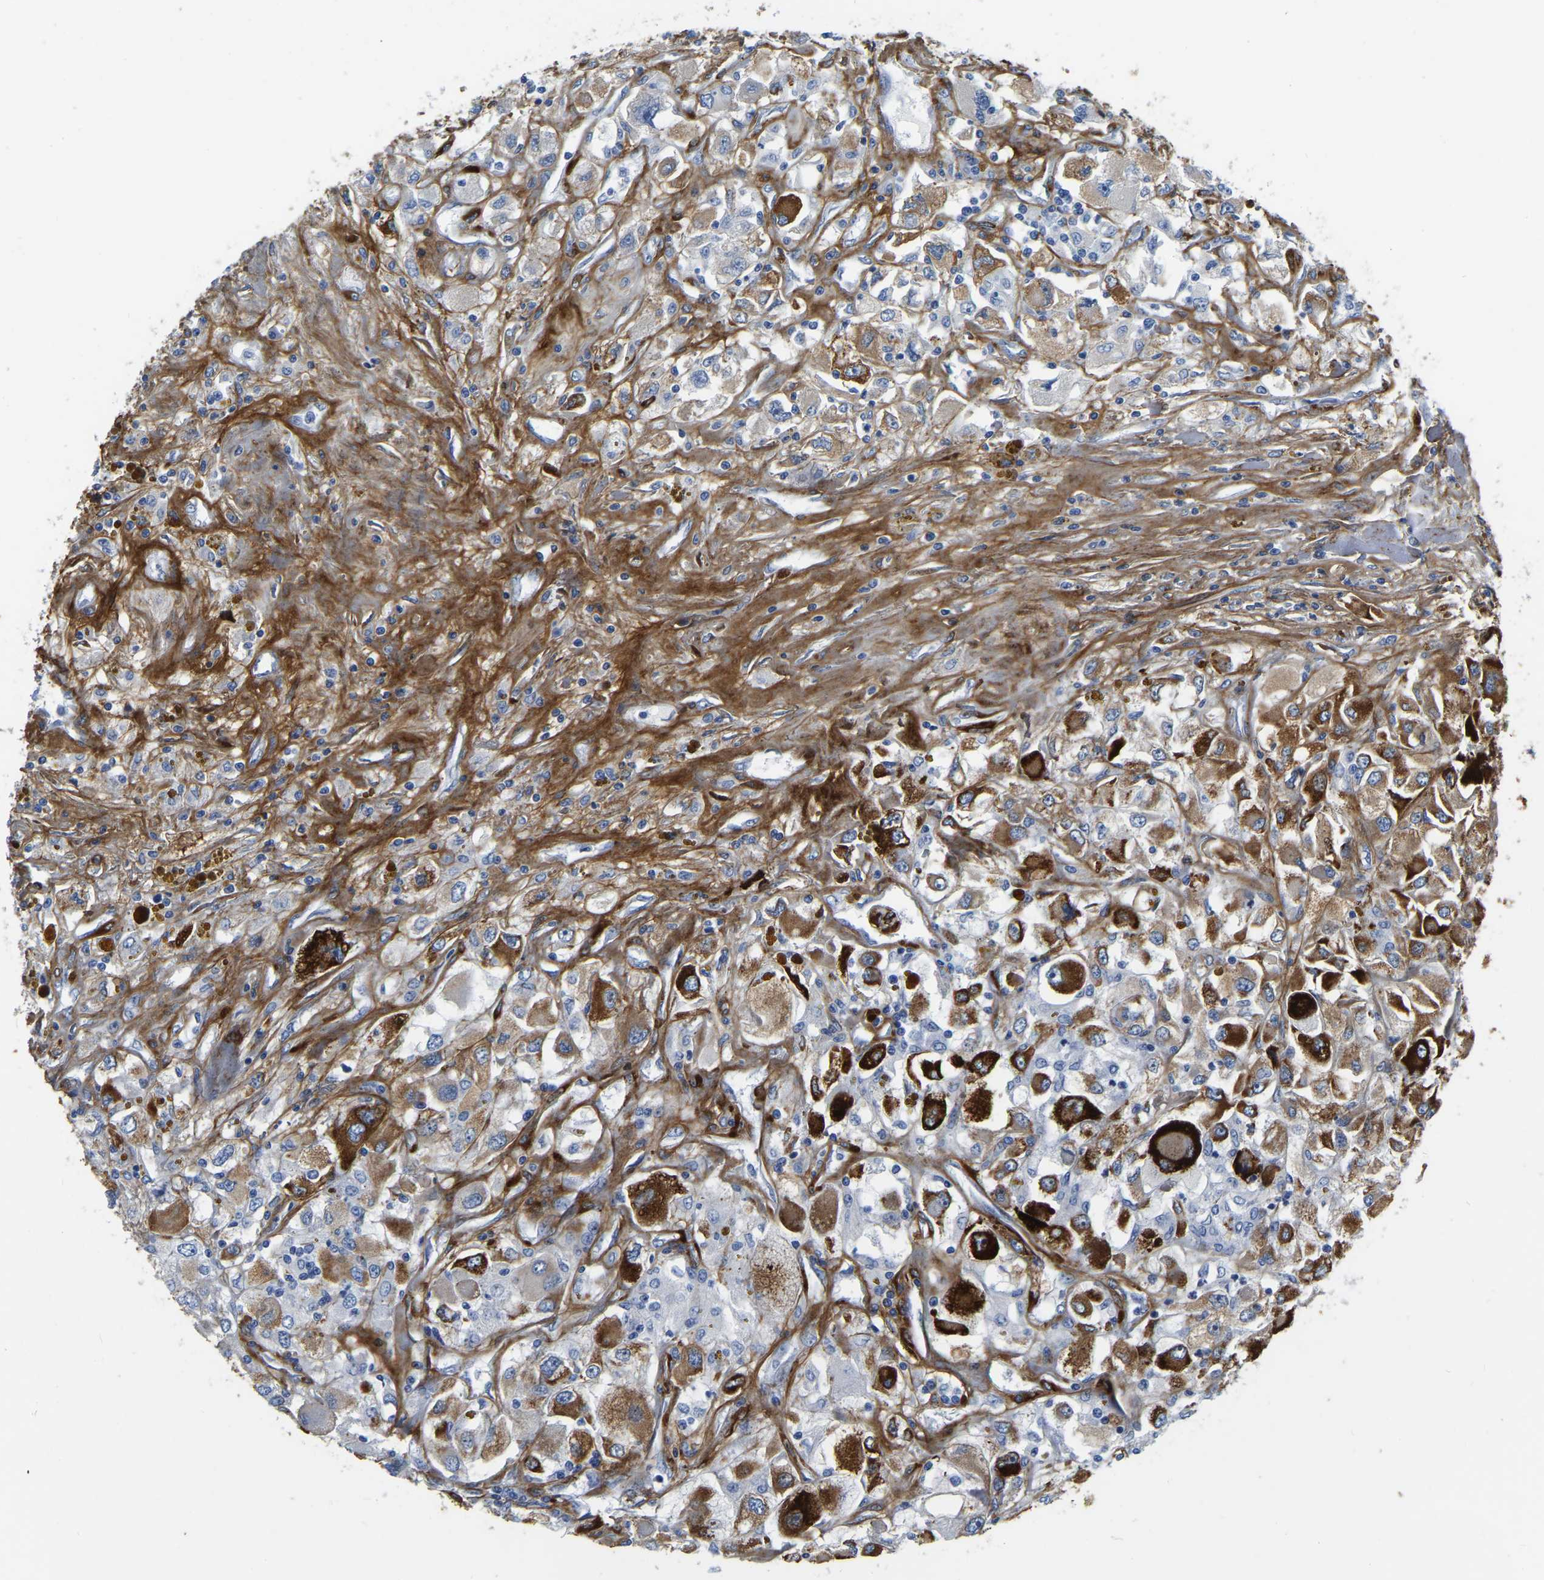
{"staining": {"intensity": "strong", "quantity": "25%-75%", "location": "cytoplasmic/membranous"}, "tissue": "renal cancer", "cell_type": "Tumor cells", "image_type": "cancer", "snomed": [{"axis": "morphology", "description": "Adenocarcinoma, NOS"}, {"axis": "topography", "description": "Kidney"}], "caption": "Immunohistochemistry (IHC) staining of renal adenocarcinoma, which shows high levels of strong cytoplasmic/membranous expression in approximately 25%-75% of tumor cells indicating strong cytoplasmic/membranous protein staining. The staining was performed using DAB (brown) for protein detection and nuclei were counterstained in hematoxylin (blue).", "gene": "COL6A1", "patient": {"sex": "female", "age": 52}}